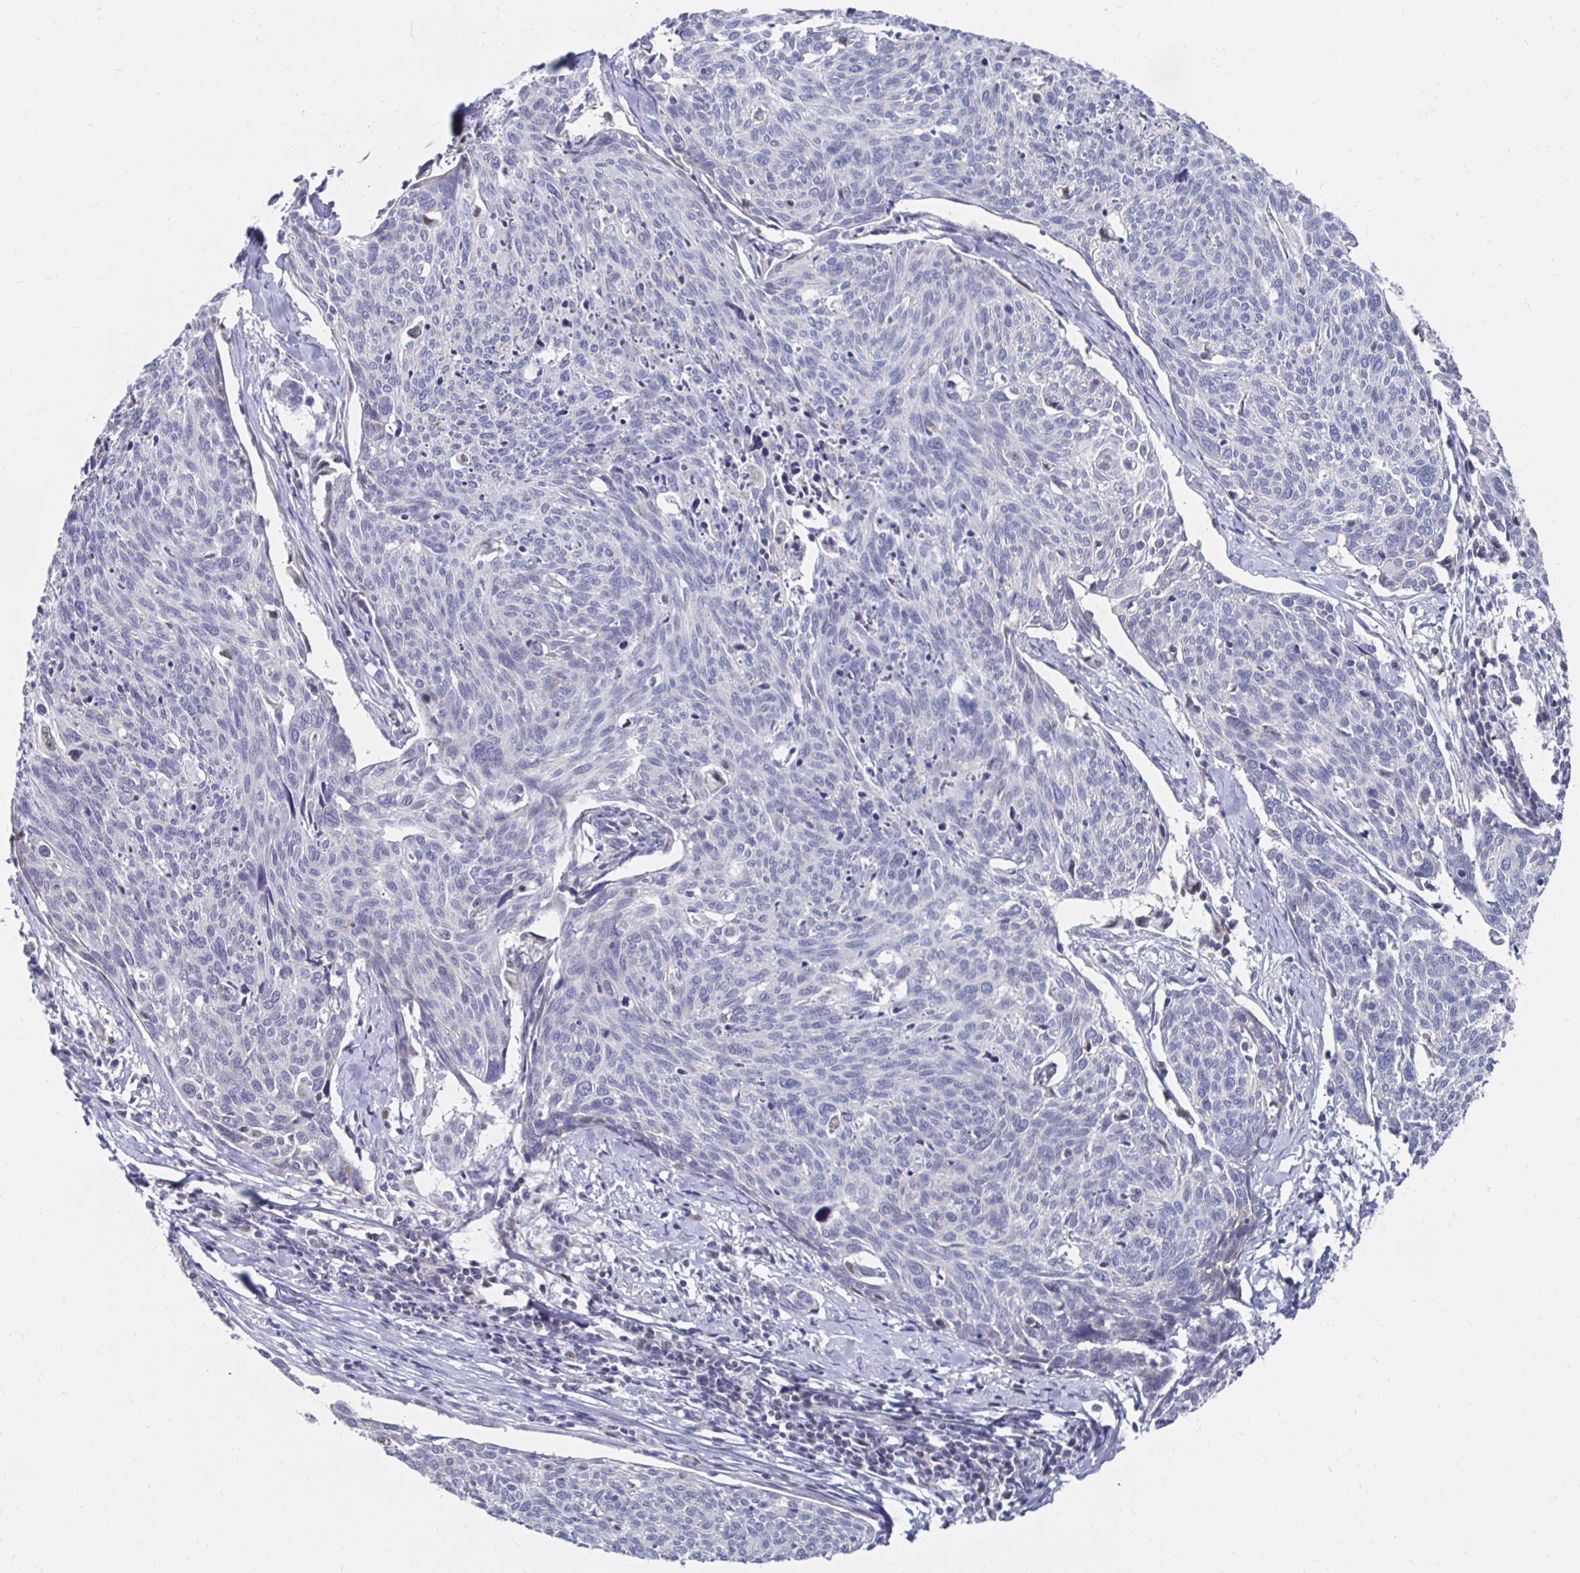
{"staining": {"intensity": "negative", "quantity": "none", "location": "none"}, "tissue": "cervical cancer", "cell_type": "Tumor cells", "image_type": "cancer", "snomed": [{"axis": "morphology", "description": "Squamous cell carcinoma, NOS"}, {"axis": "topography", "description": "Cervix"}], "caption": "Immunohistochemistry of cervical cancer (squamous cell carcinoma) exhibits no positivity in tumor cells.", "gene": "NOCT", "patient": {"sex": "female", "age": 49}}